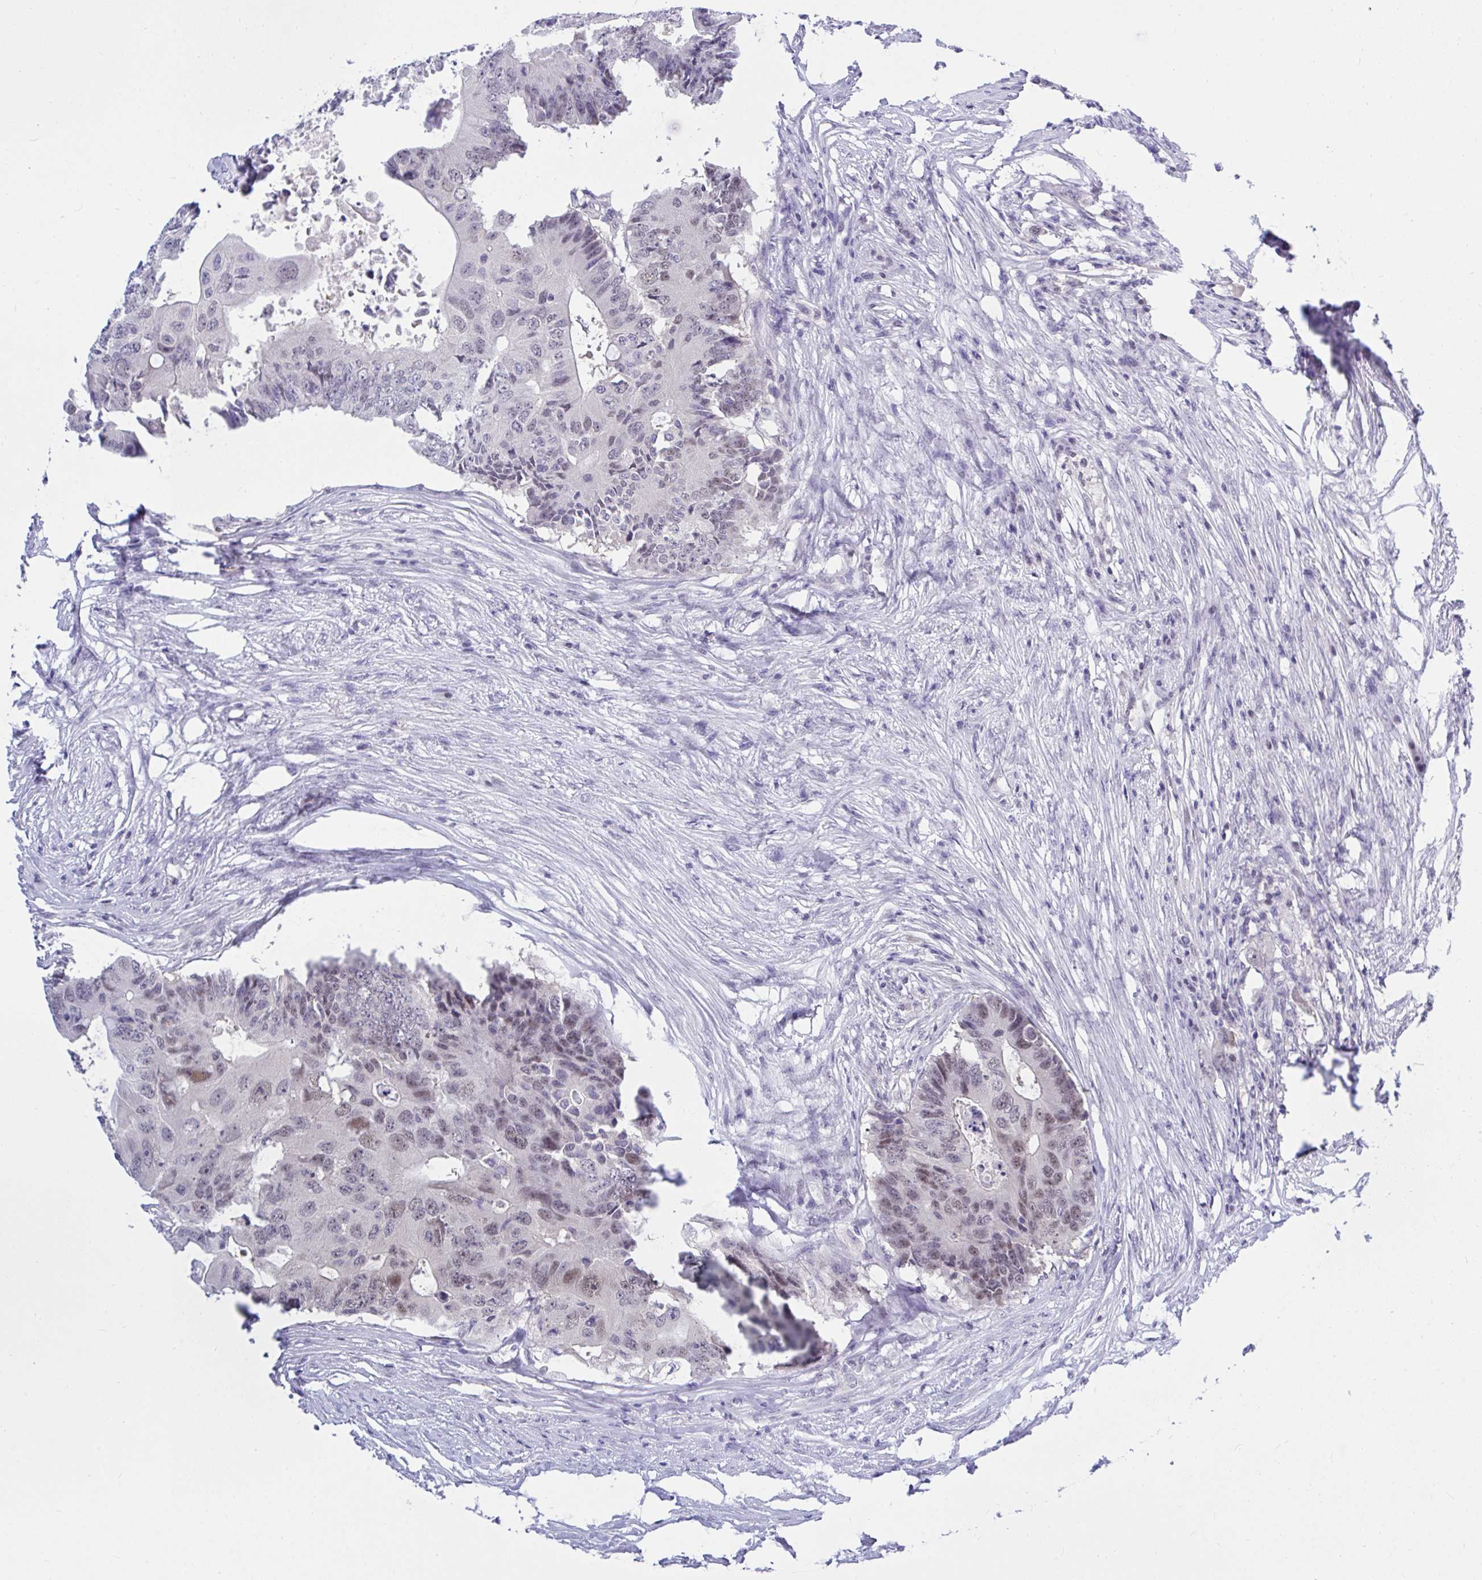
{"staining": {"intensity": "weak", "quantity": "25%-75%", "location": "nuclear"}, "tissue": "colorectal cancer", "cell_type": "Tumor cells", "image_type": "cancer", "snomed": [{"axis": "morphology", "description": "Adenocarcinoma, NOS"}, {"axis": "topography", "description": "Colon"}], "caption": "The photomicrograph reveals immunohistochemical staining of colorectal cancer (adenocarcinoma). There is weak nuclear positivity is identified in approximately 25%-75% of tumor cells.", "gene": "THOP1", "patient": {"sex": "male", "age": 71}}